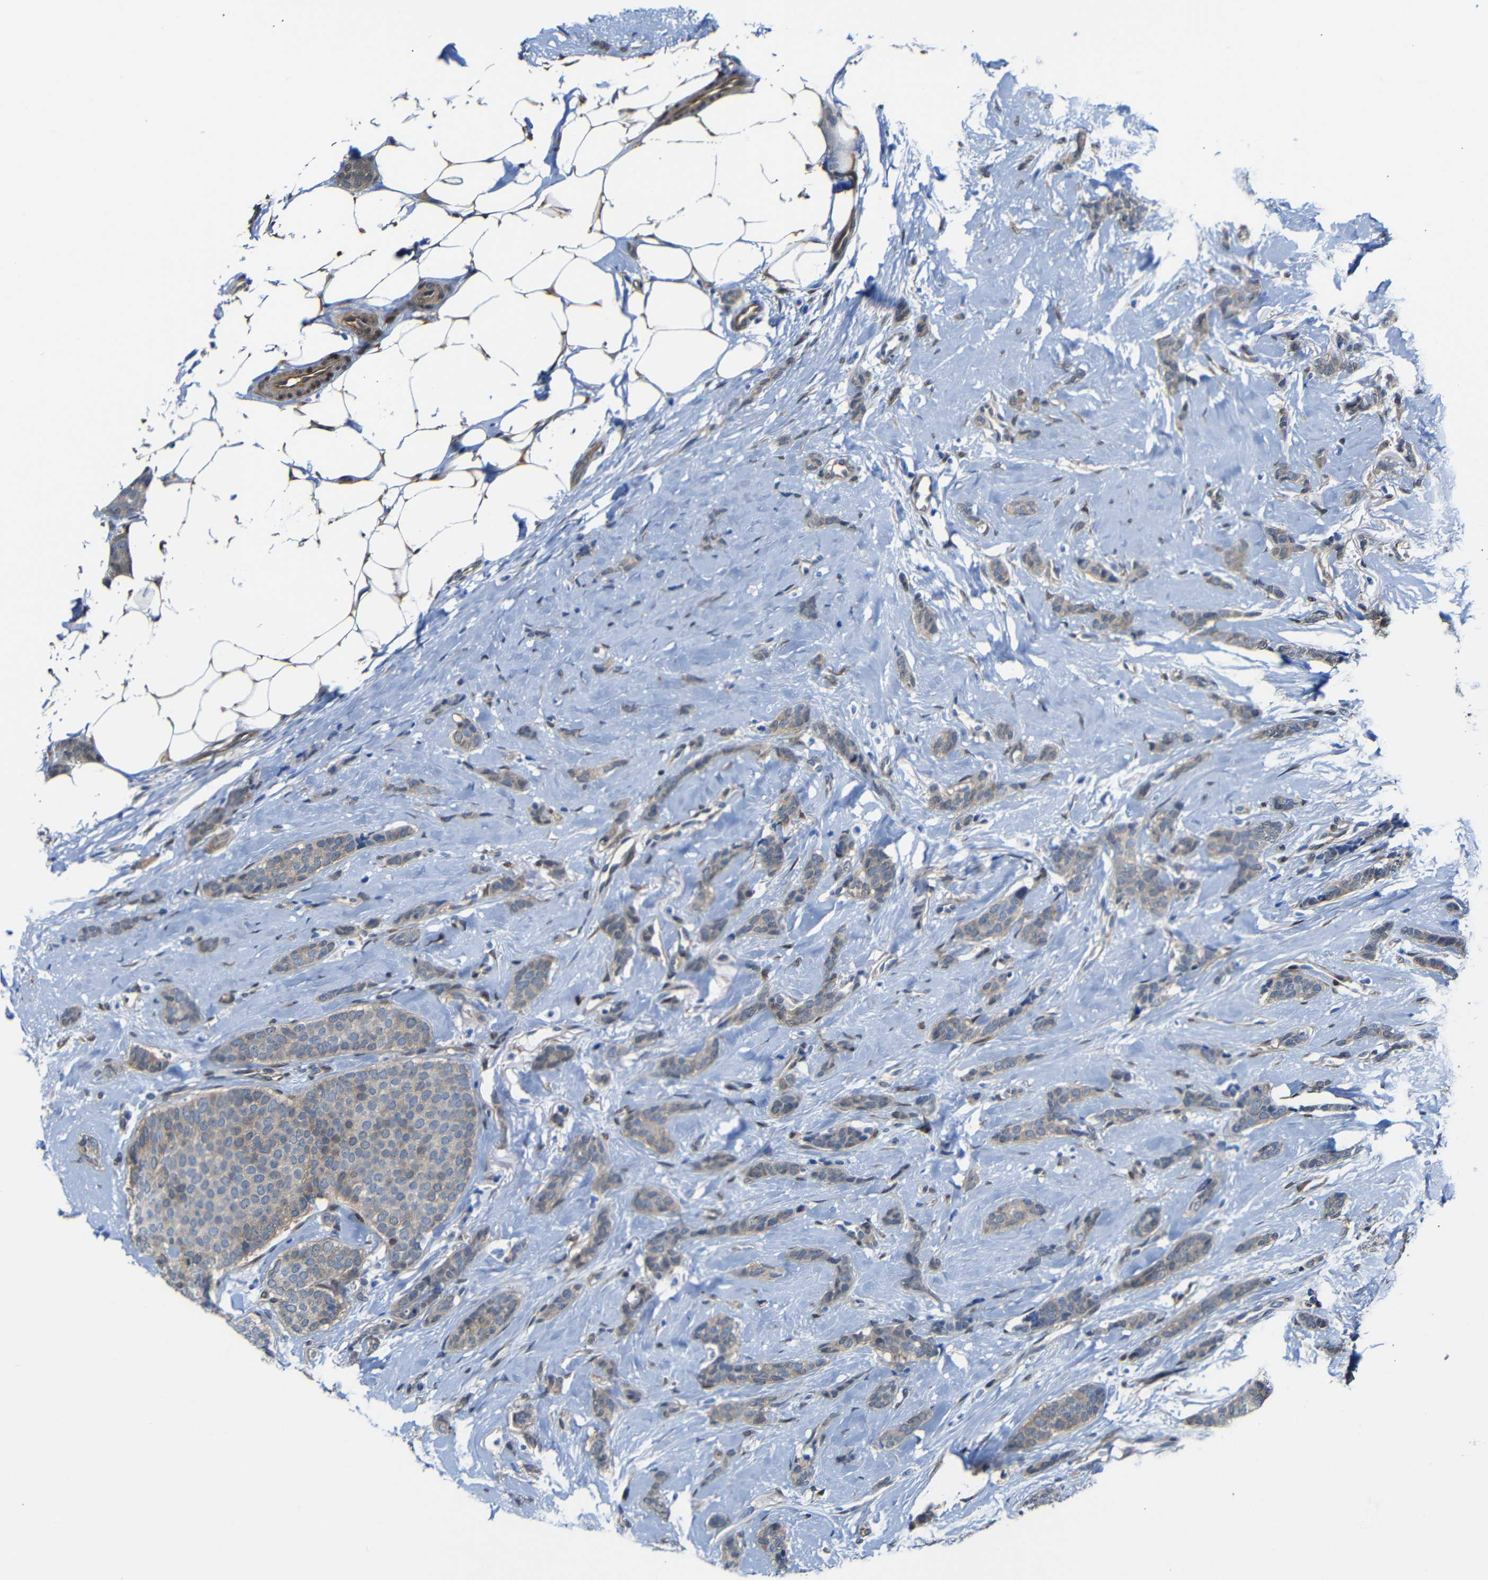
{"staining": {"intensity": "weak", "quantity": ">75%", "location": "cytoplasmic/membranous"}, "tissue": "breast cancer", "cell_type": "Tumor cells", "image_type": "cancer", "snomed": [{"axis": "morphology", "description": "Lobular carcinoma"}, {"axis": "topography", "description": "Skin"}, {"axis": "topography", "description": "Breast"}], "caption": "IHC image of breast cancer stained for a protein (brown), which reveals low levels of weak cytoplasmic/membranous staining in about >75% of tumor cells.", "gene": "YAP1", "patient": {"sex": "female", "age": 46}}